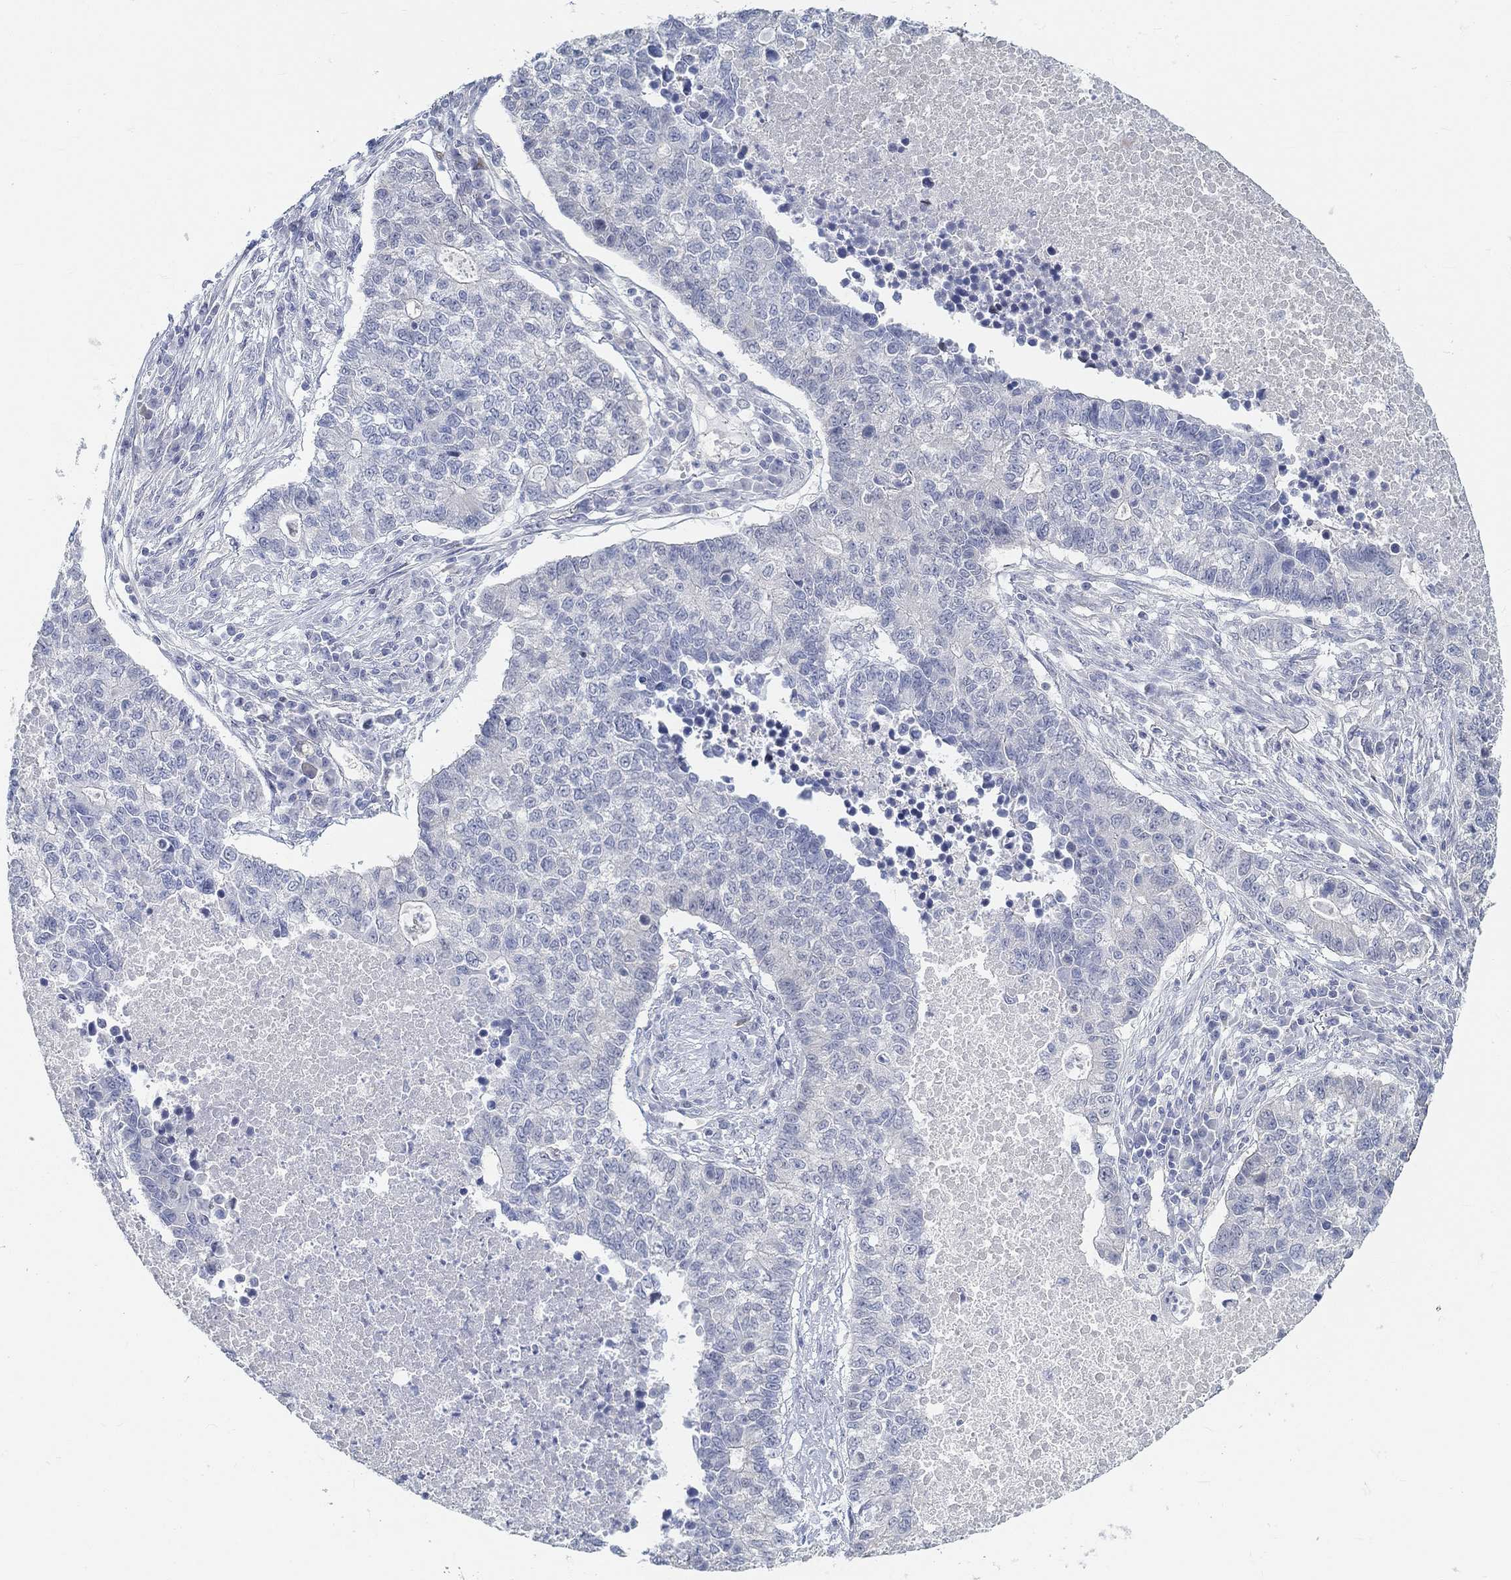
{"staining": {"intensity": "negative", "quantity": "none", "location": "none"}, "tissue": "lung cancer", "cell_type": "Tumor cells", "image_type": "cancer", "snomed": [{"axis": "morphology", "description": "Adenocarcinoma, NOS"}, {"axis": "topography", "description": "Lung"}], "caption": "Immunohistochemical staining of human lung adenocarcinoma reveals no significant staining in tumor cells.", "gene": "SNTG2", "patient": {"sex": "male", "age": 57}}